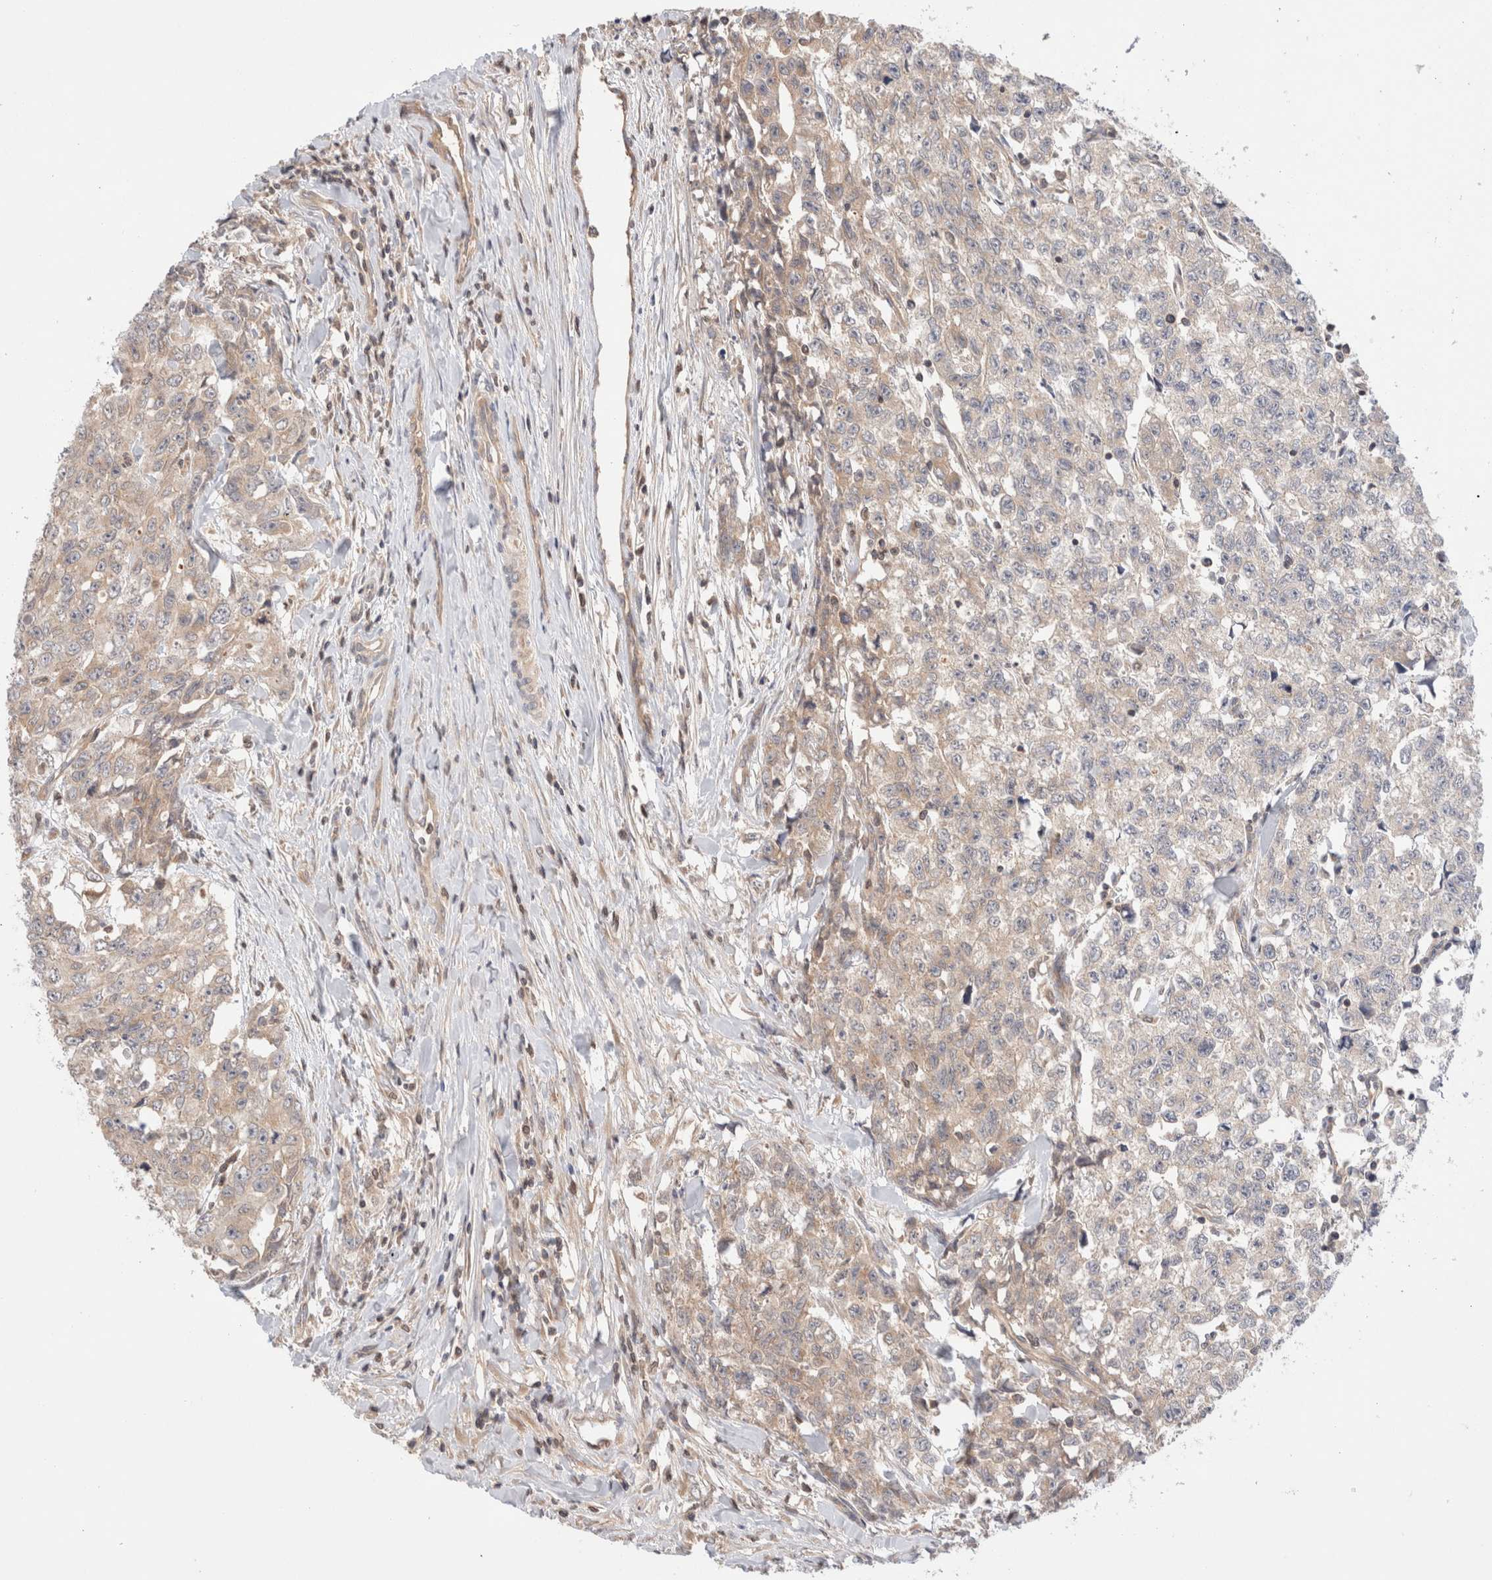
{"staining": {"intensity": "moderate", "quantity": "<25%", "location": "cytoplasmic/membranous"}, "tissue": "testis cancer", "cell_type": "Tumor cells", "image_type": "cancer", "snomed": [{"axis": "morphology", "description": "Carcinoma, Embryonal, NOS"}, {"axis": "topography", "description": "Testis"}], "caption": "This is an image of IHC staining of testis embryonal carcinoma, which shows moderate expression in the cytoplasmic/membranous of tumor cells.", "gene": "SIKE1", "patient": {"sex": "male", "age": 28}}